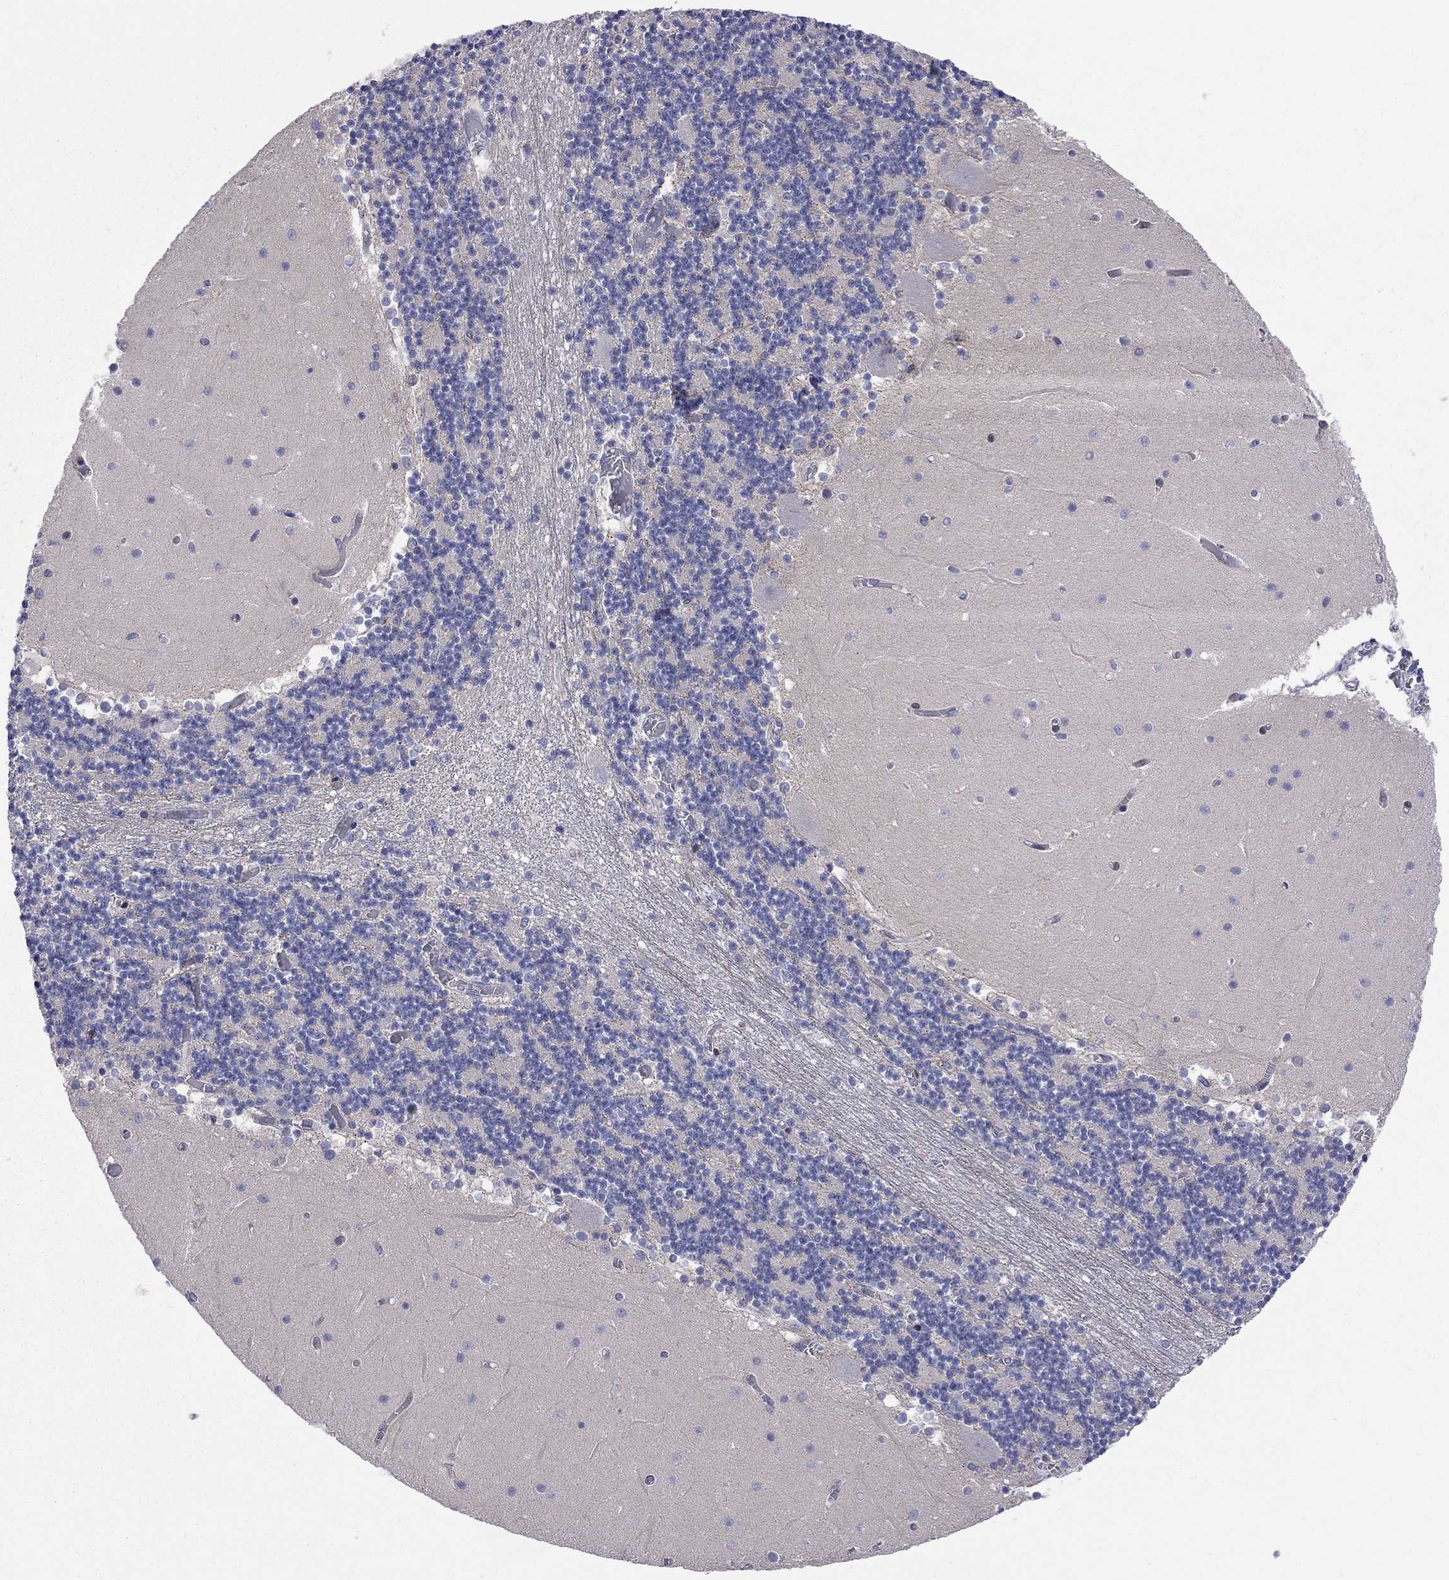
{"staining": {"intensity": "negative", "quantity": "none", "location": "none"}, "tissue": "cerebellum", "cell_type": "Cells in granular layer", "image_type": "normal", "snomed": [{"axis": "morphology", "description": "Normal tissue, NOS"}, {"axis": "topography", "description": "Cerebellum"}], "caption": "Image shows no protein staining in cells in granular layer of normal cerebellum. (Brightfield microscopy of DAB immunohistochemistry at high magnification).", "gene": "POU5F2", "patient": {"sex": "female", "age": 28}}